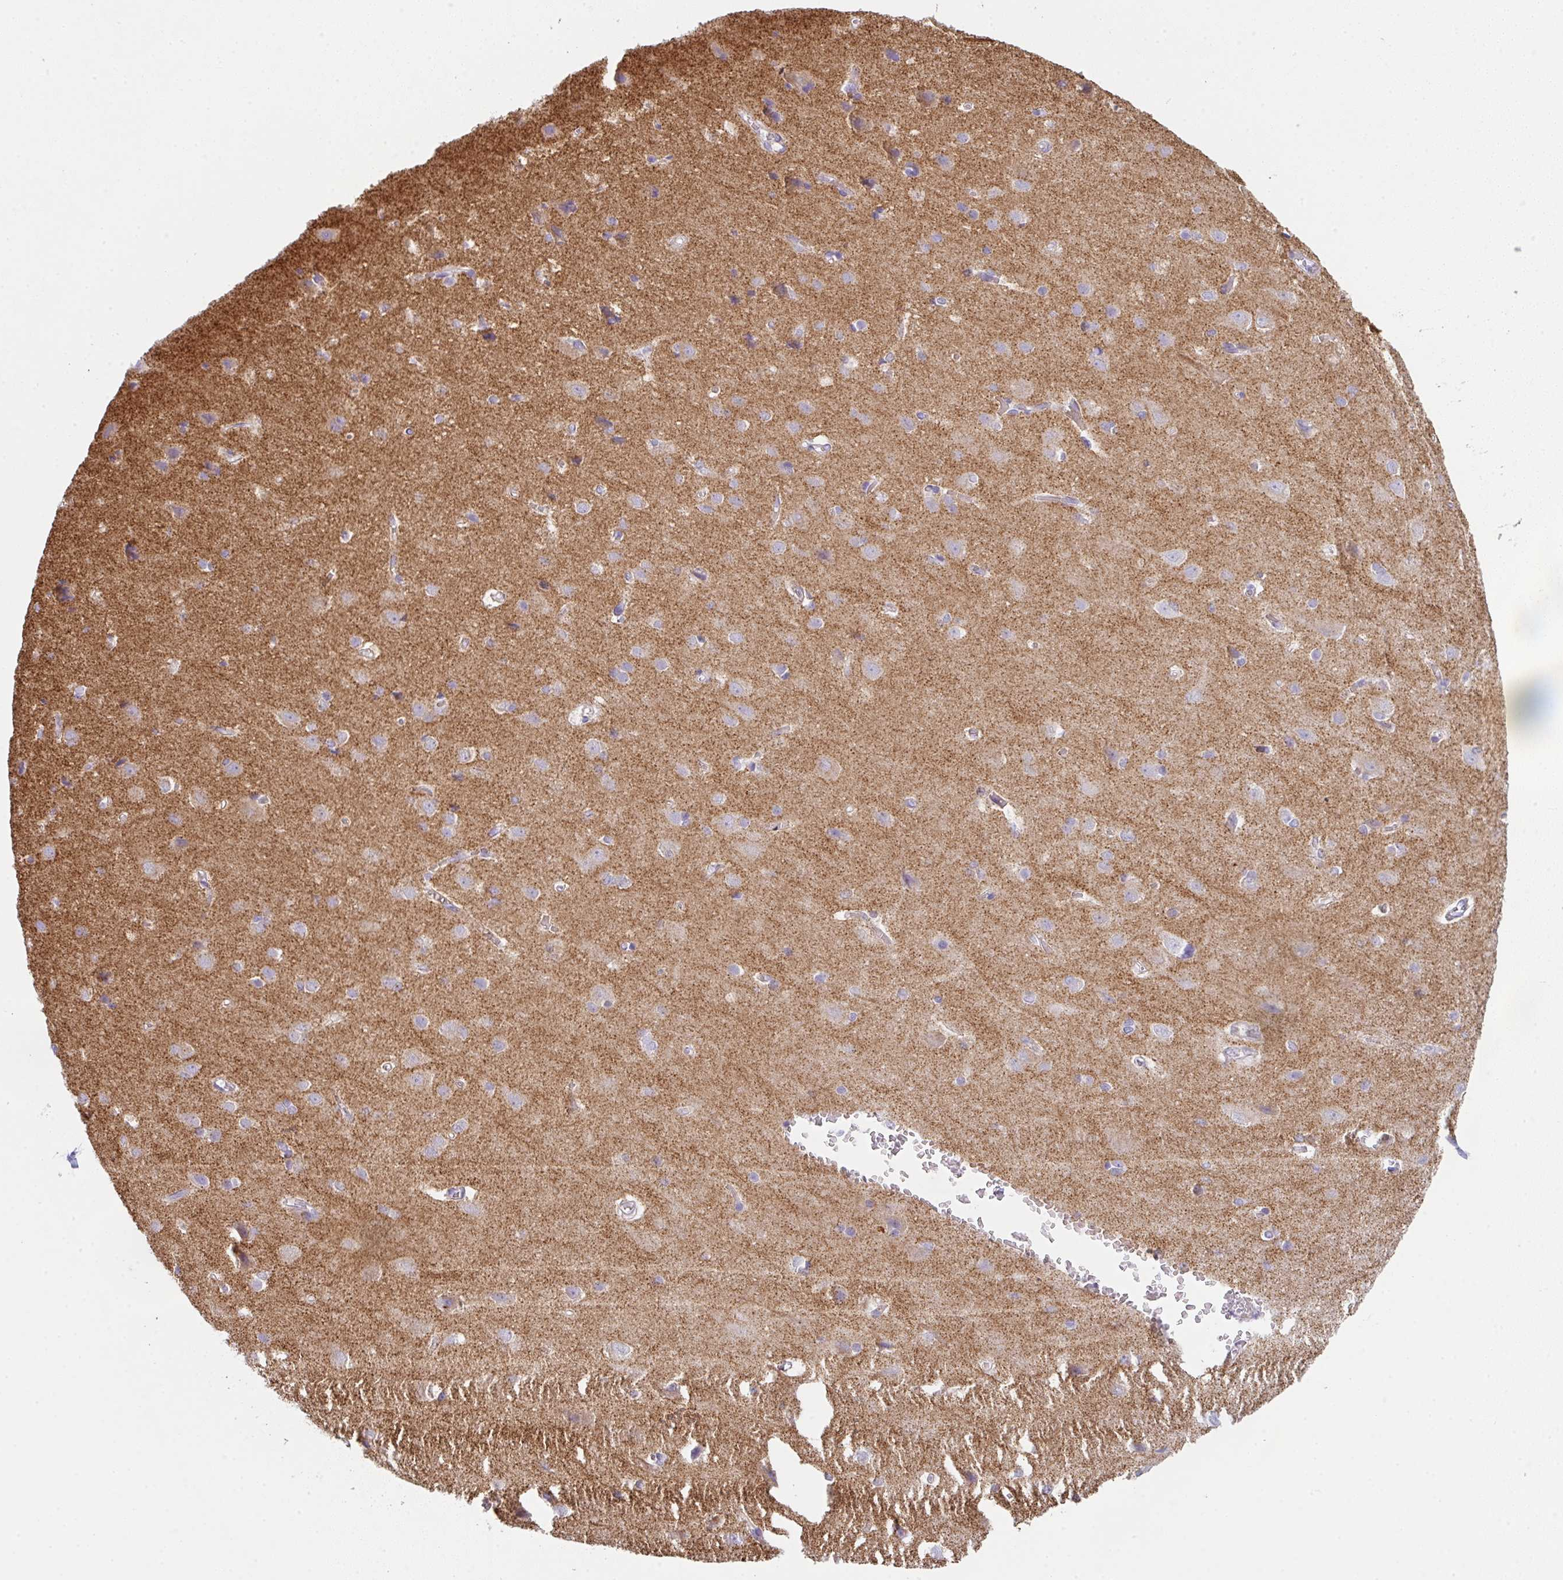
{"staining": {"intensity": "weak", "quantity": "25%-75%", "location": "cytoplasmic/membranous"}, "tissue": "cerebral cortex", "cell_type": "Endothelial cells", "image_type": "normal", "snomed": [{"axis": "morphology", "description": "Normal tissue, NOS"}, {"axis": "topography", "description": "Cerebral cortex"}], "caption": "An immunohistochemistry (IHC) micrograph of unremarkable tissue is shown. Protein staining in brown shows weak cytoplasmic/membranous positivity in cerebral cortex within endothelial cells.", "gene": "DBN1", "patient": {"sex": "male", "age": 37}}